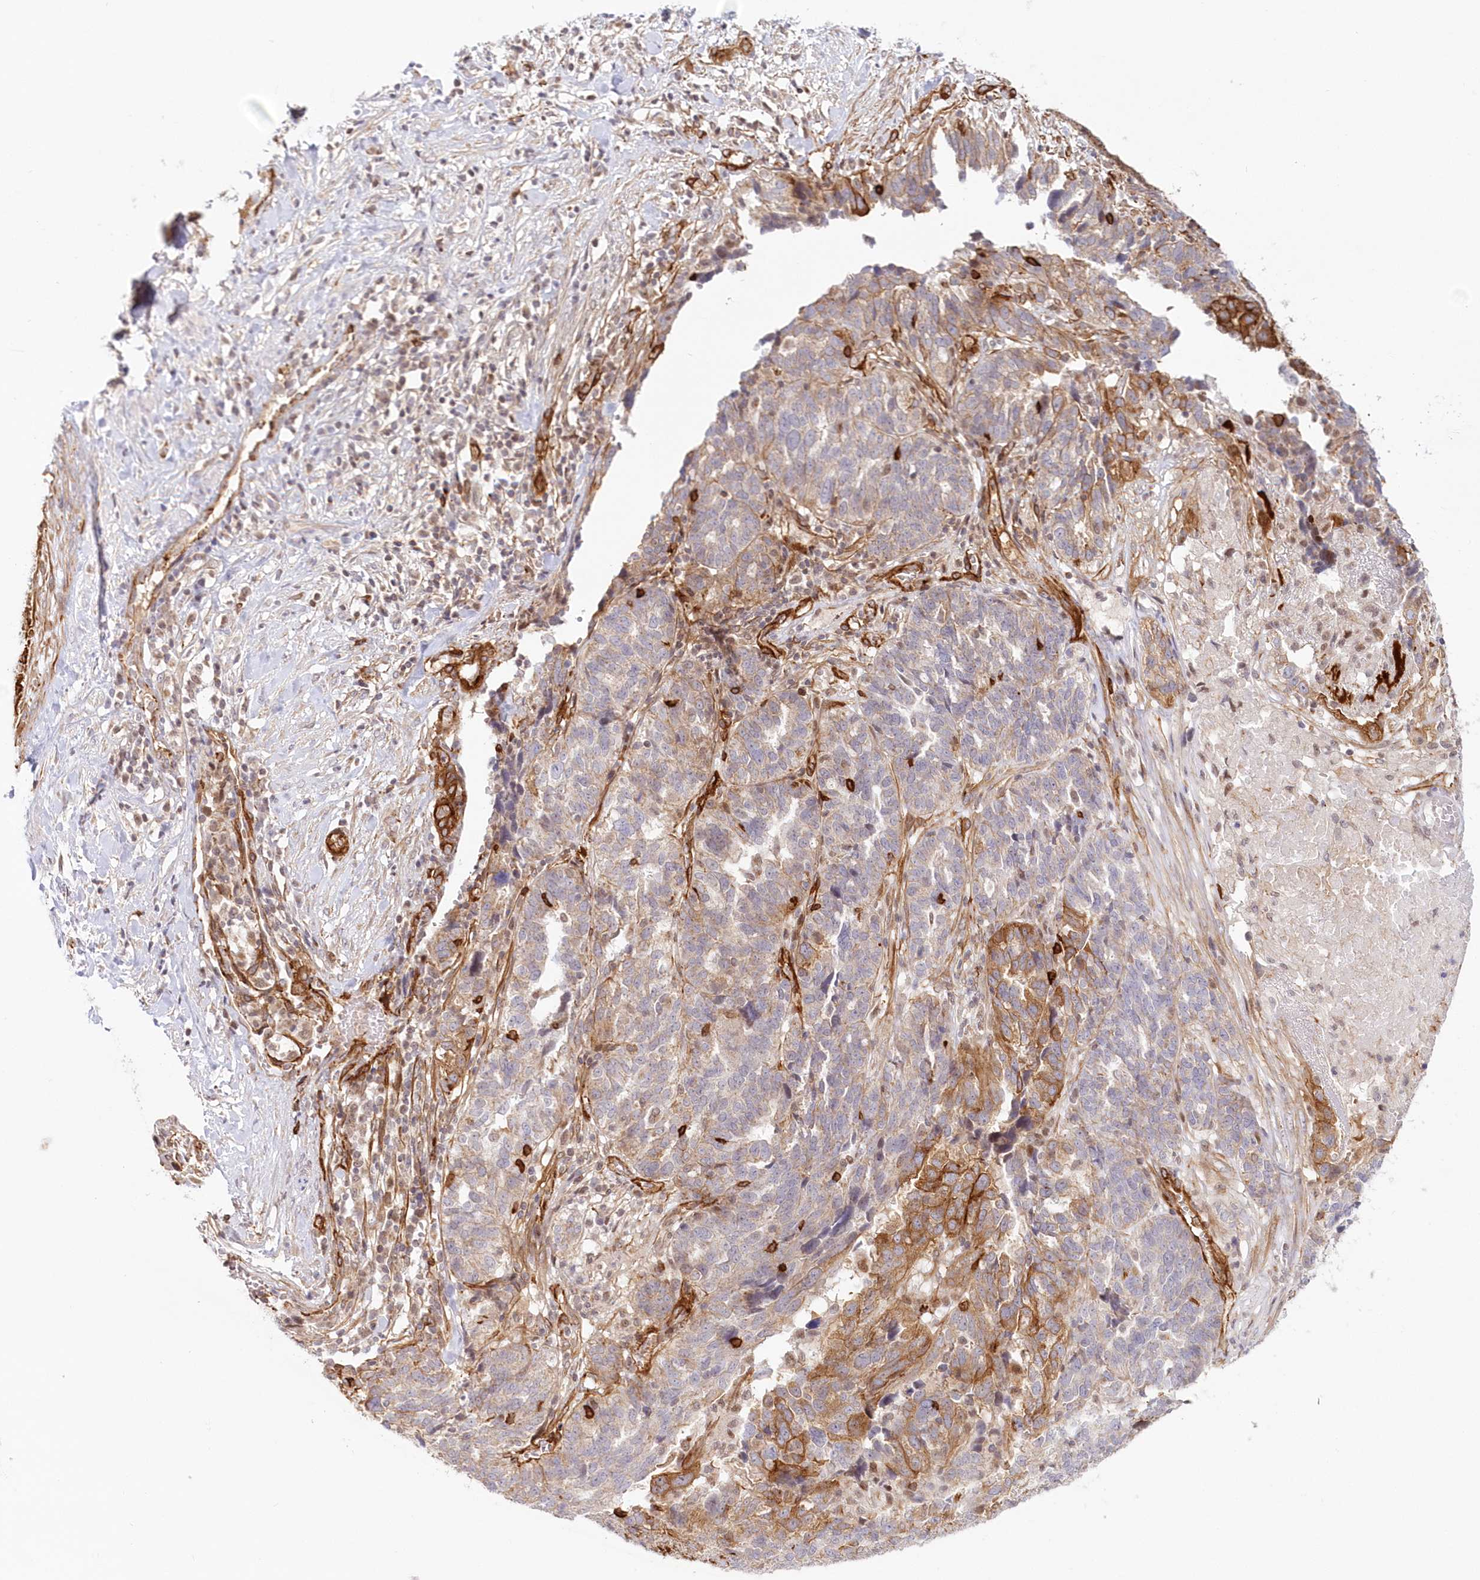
{"staining": {"intensity": "moderate", "quantity": "<25%", "location": "cytoplasmic/membranous"}, "tissue": "ovarian cancer", "cell_type": "Tumor cells", "image_type": "cancer", "snomed": [{"axis": "morphology", "description": "Cystadenocarcinoma, serous, NOS"}, {"axis": "topography", "description": "Ovary"}], "caption": "Protein staining of ovarian serous cystadenocarcinoma tissue demonstrates moderate cytoplasmic/membranous positivity in about <25% of tumor cells. Using DAB (brown) and hematoxylin (blue) stains, captured at high magnification using brightfield microscopy.", "gene": "AFAP1L2", "patient": {"sex": "female", "age": 59}}